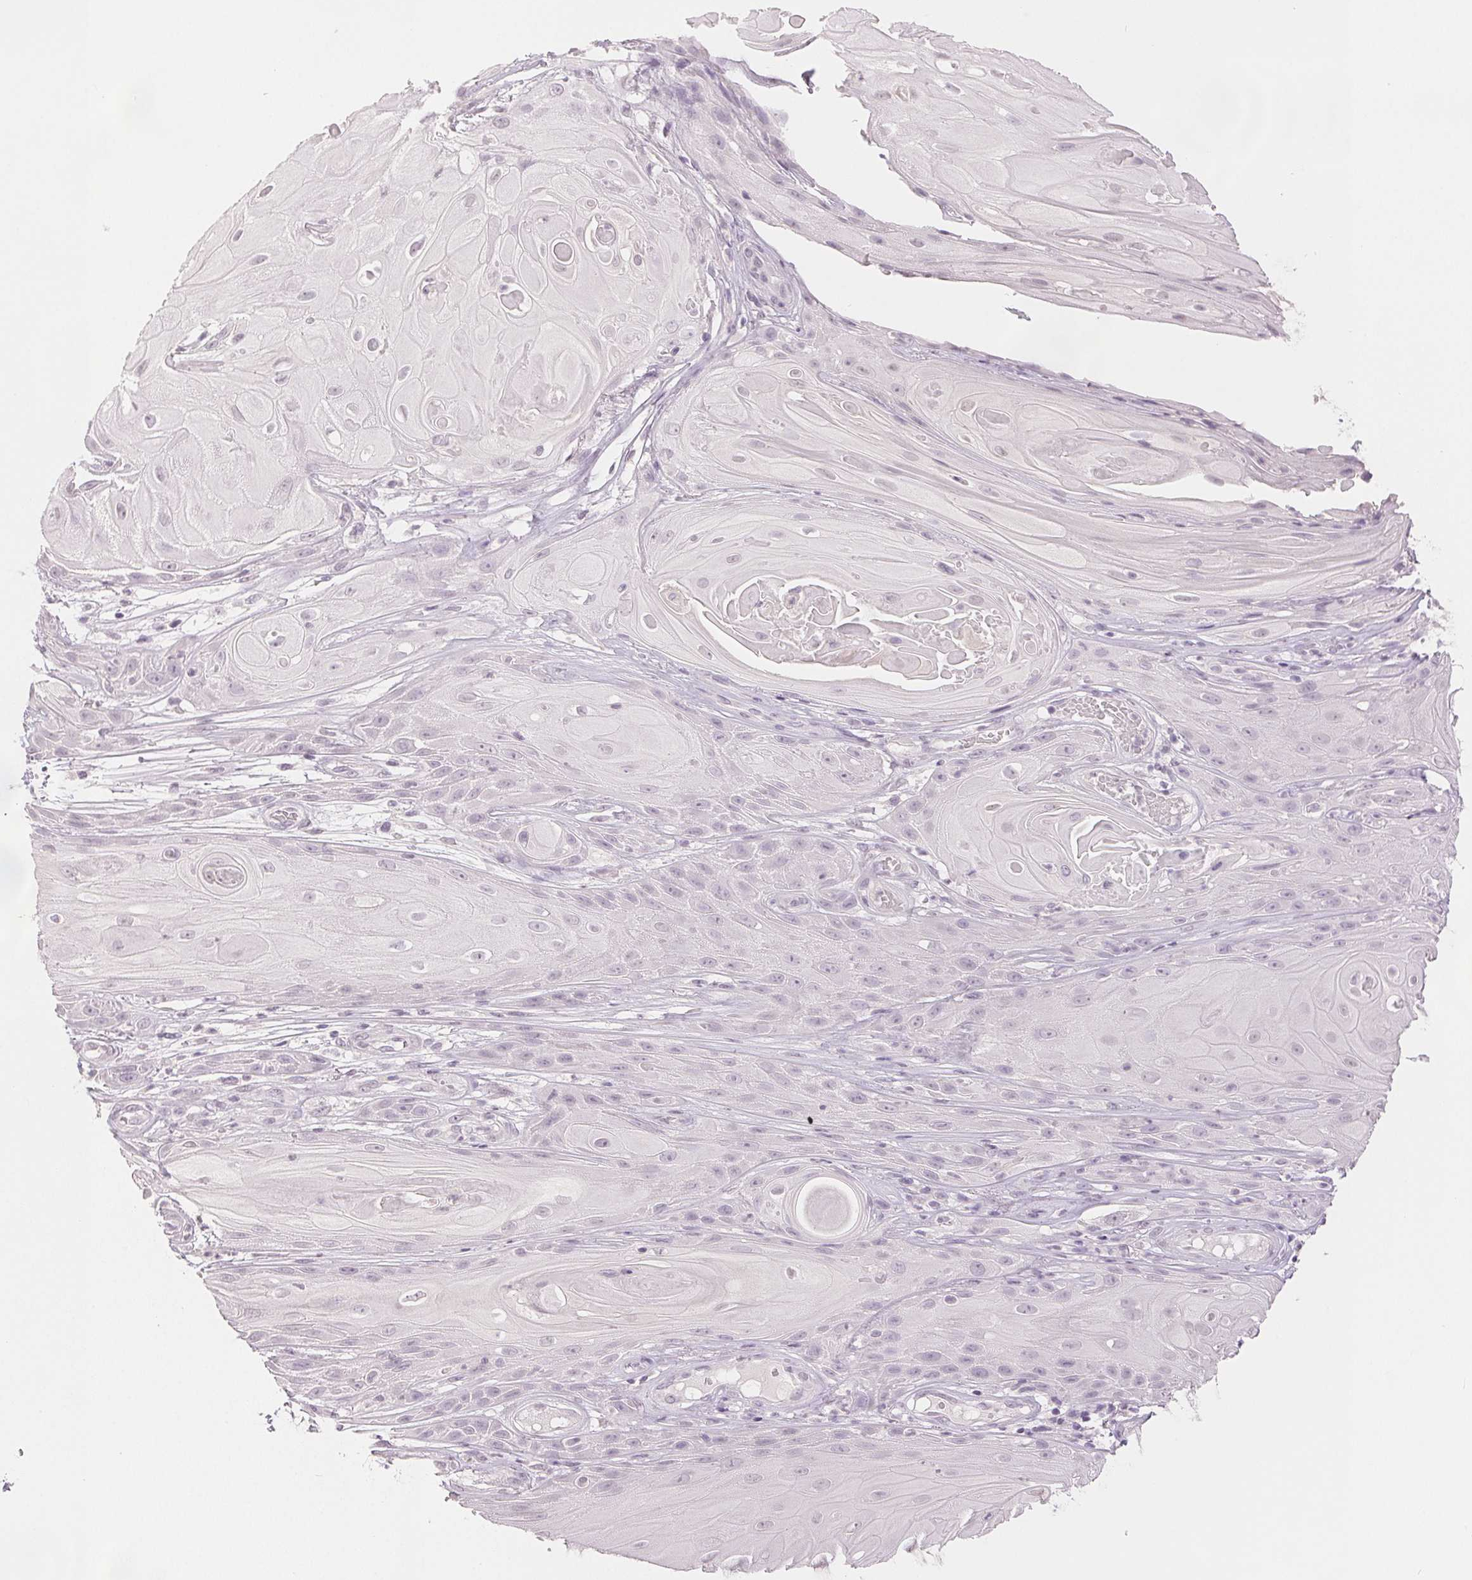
{"staining": {"intensity": "negative", "quantity": "none", "location": "none"}, "tissue": "skin cancer", "cell_type": "Tumor cells", "image_type": "cancer", "snomed": [{"axis": "morphology", "description": "Squamous cell carcinoma, NOS"}, {"axis": "topography", "description": "Skin"}], "caption": "Immunohistochemistry (IHC) micrograph of skin cancer (squamous cell carcinoma) stained for a protein (brown), which exhibits no staining in tumor cells. (Brightfield microscopy of DAB immunohistochemistry at high magnification).", "gene": "SCGN", "patient": {"sex": "male", "age": 62}}